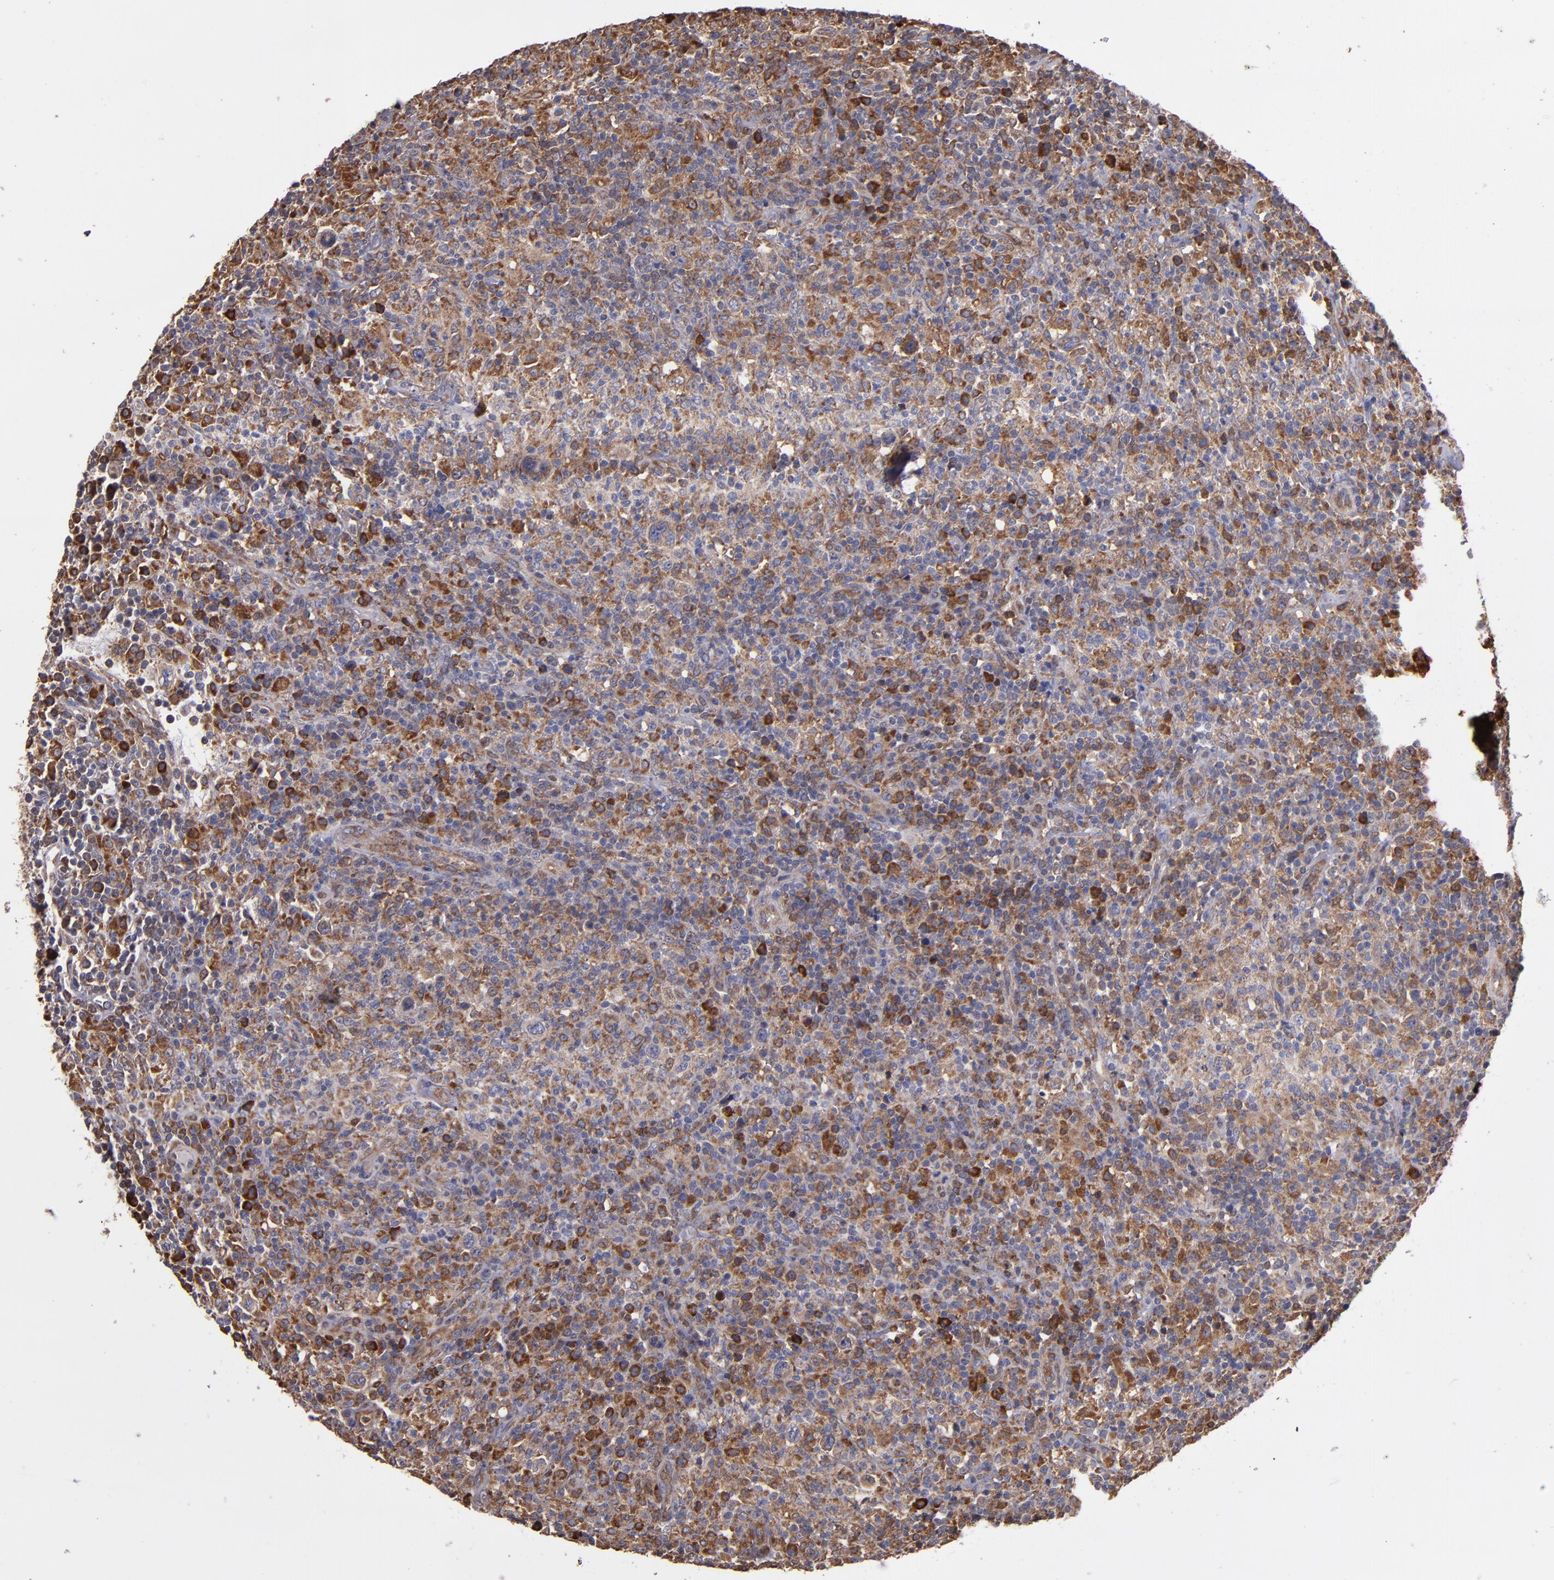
{"staining": {"intensity": "moderate", "quantity": "25%-75%", "location": "cytoplasmic/membranous"}, "tissue": "lymphoma", "cell_type": "Tumor cells", "image_type": "cancer", "snomed": [{"axis": "morphology", "description": "Hodgkin's disease, NOS"}, {"axis": "topography", "description": "Lymph node"}], "caption": "Immunohistochemistry (IHC) histopathology image of lymphoma stained for a protein (brown), which reveals medium levels of moderate cytoplasmic/membranous staining in about 25%-75% of tumor cells.", "gene": "IFIH1", "patient": {"sex": "male", "age": 65}}